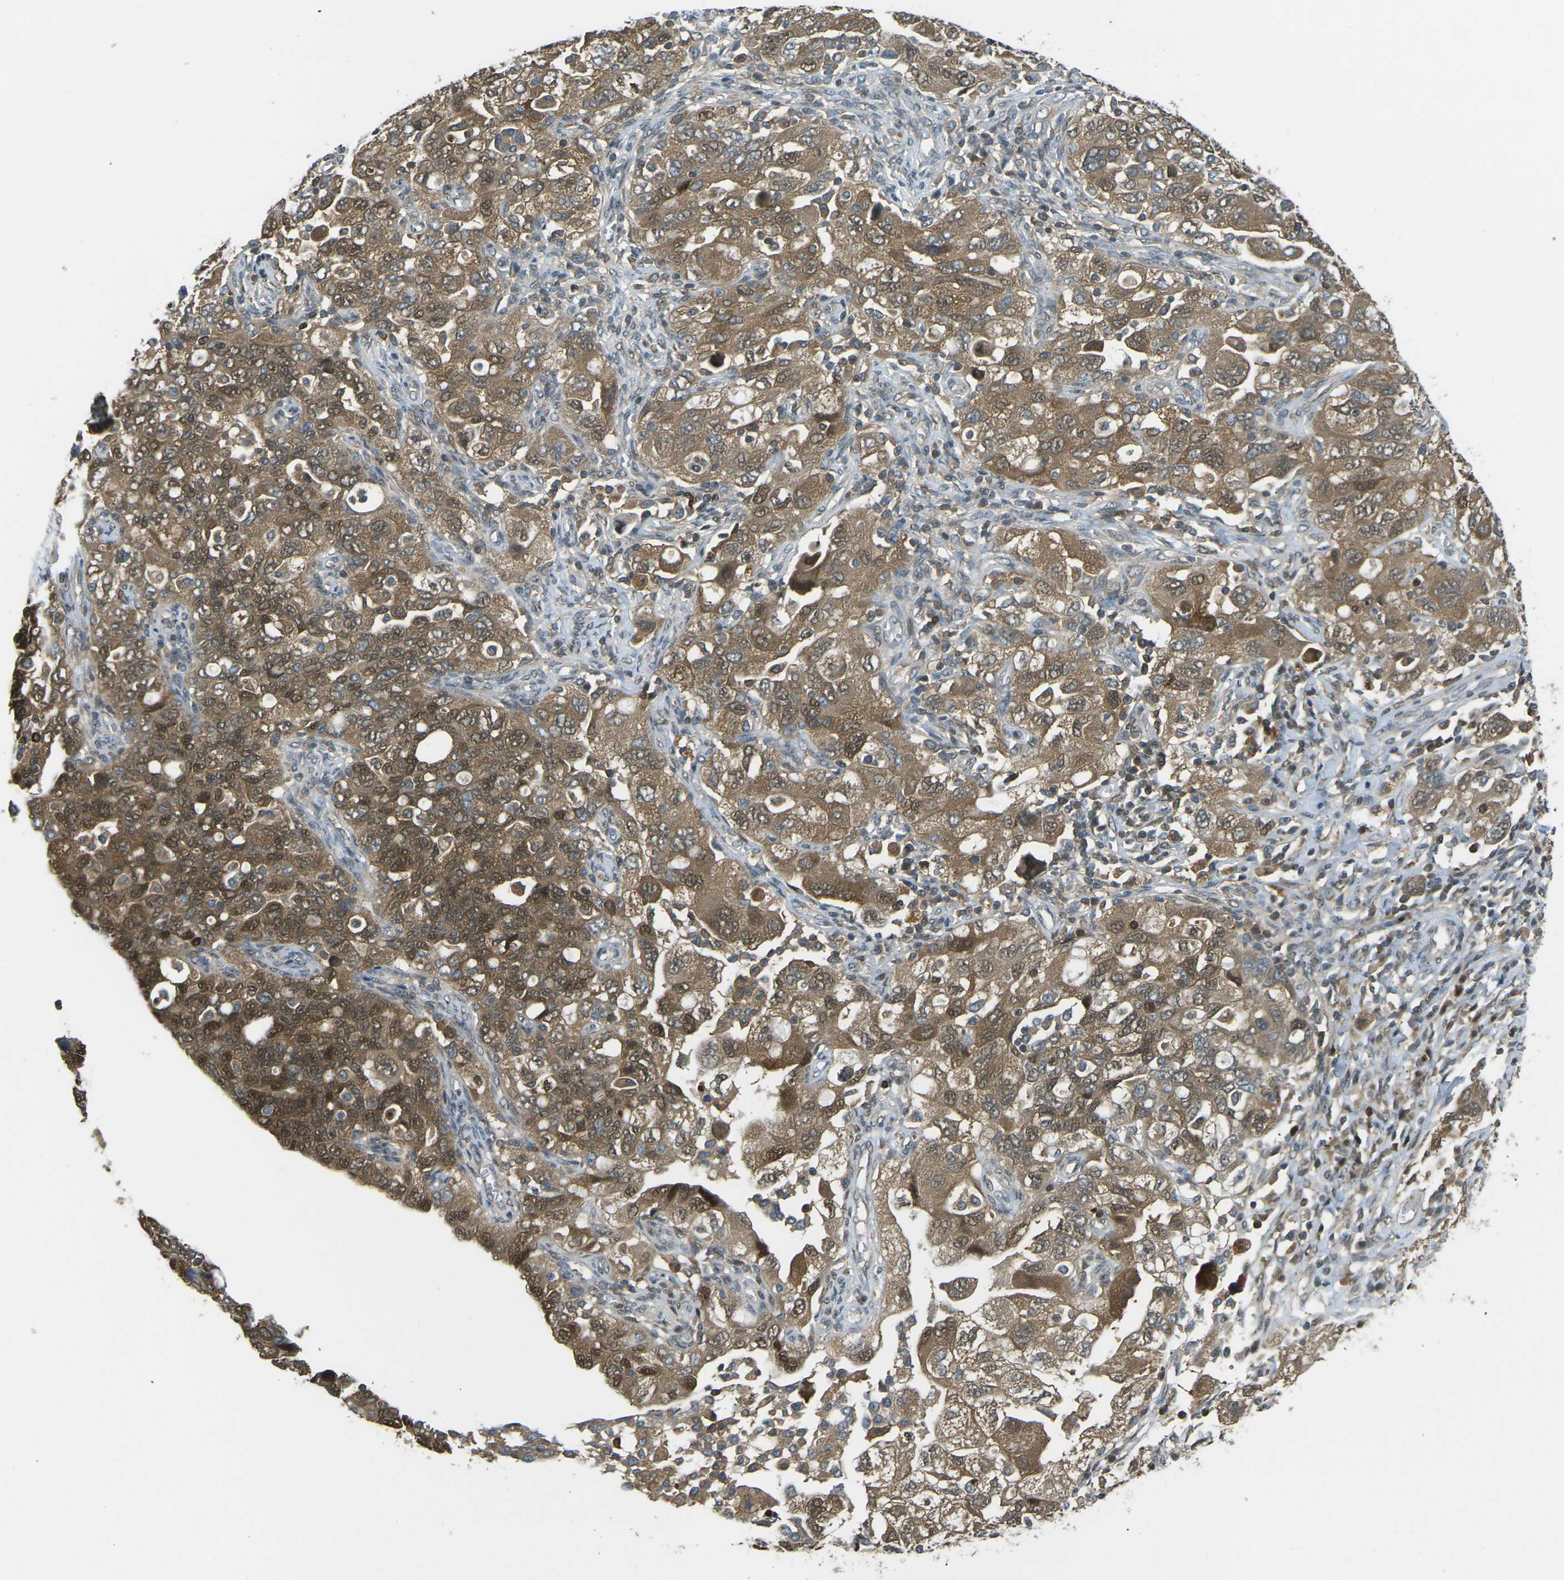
{"staining": {"intensity": "moderate", "quantity": ">75%", "location": "cytoplasmic/membranous,nuclear"}, "tissue": "ovarian cancer", "cell_type": "Tumor cells", "image_type": "cancer", "snomed": [{"axis": "morphology", "description": "Carcinoma, NOS"}, {"axis": "morphology", "description": "Cystadenocarcinoma, serous, NOS"}, {"axis": "topography", "description": "Ovary"}], "caption": "Human ovarian cancer (carcinoma) stained for a protein (brown) displays moderate cytoplasmic/membranous and nuclear positive positivity in approximately >75% of tumor cells.", "gene": "PIEZO2", "patient": {"sex": "female", "age": 69}}